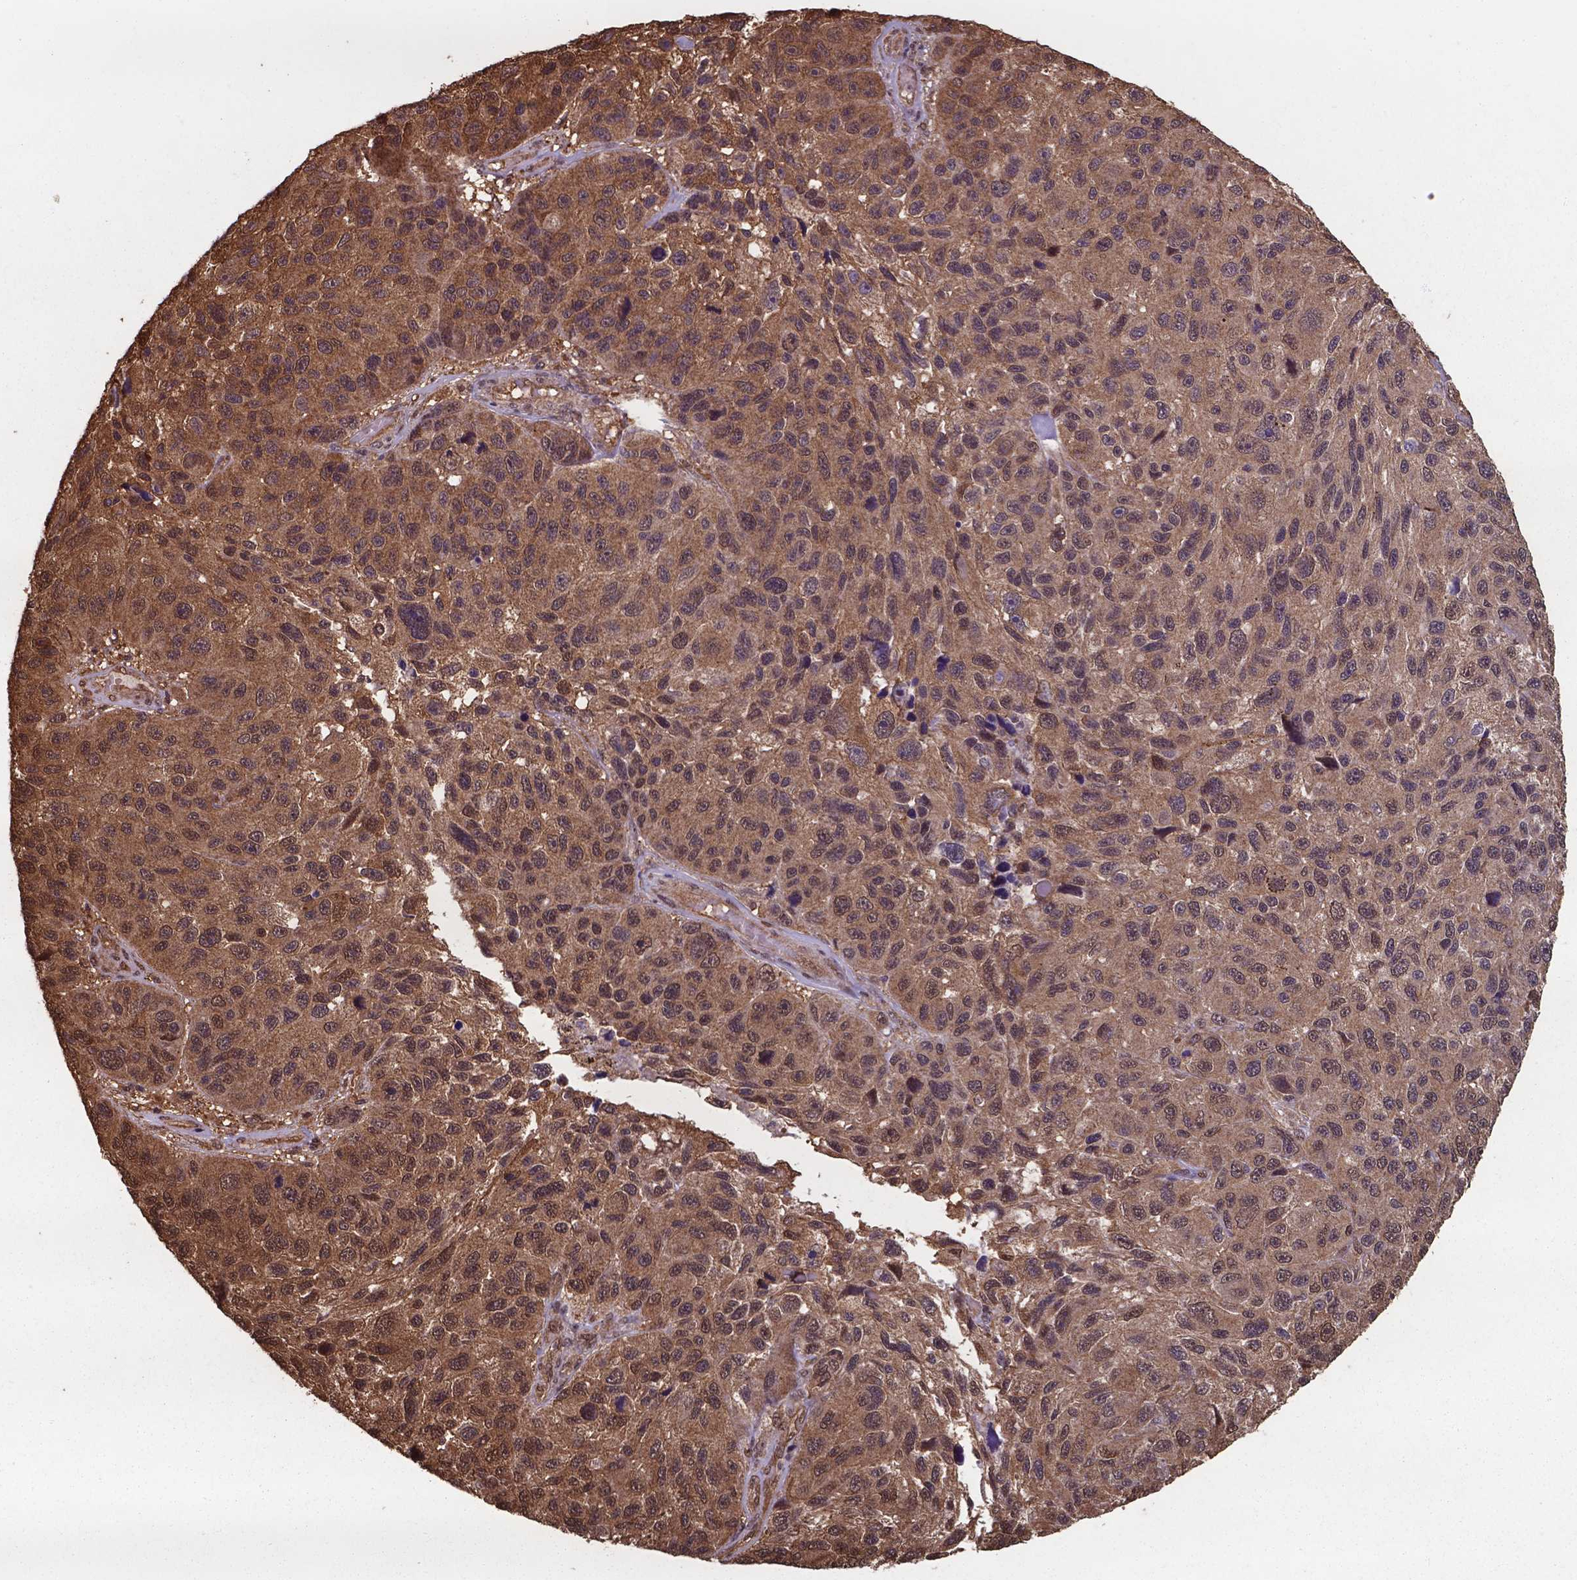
{"staining": {"intensity": "moderate", "quantity": ">75%", "location": "cytoplasmic/membranous,nuclear"}, "tissue": "melanoma", "cell_type": "Tumor cells", "image_type": "cancer", "snomed": [{"axis": "morphology", "description": "Malignant melanoma, NOS"}, {"axis": "topography", "description": "Skin"}], "caption": "IHC (DAB (3,3'-diaminobenzidine)) staining of melanoma demonstrates moderate cytoplasmic/membranous and nuclear protein positivity in approximately >75% of tumor cells.", "gene": "CHP2", "patient": {"sex": "male", "age": 53}}